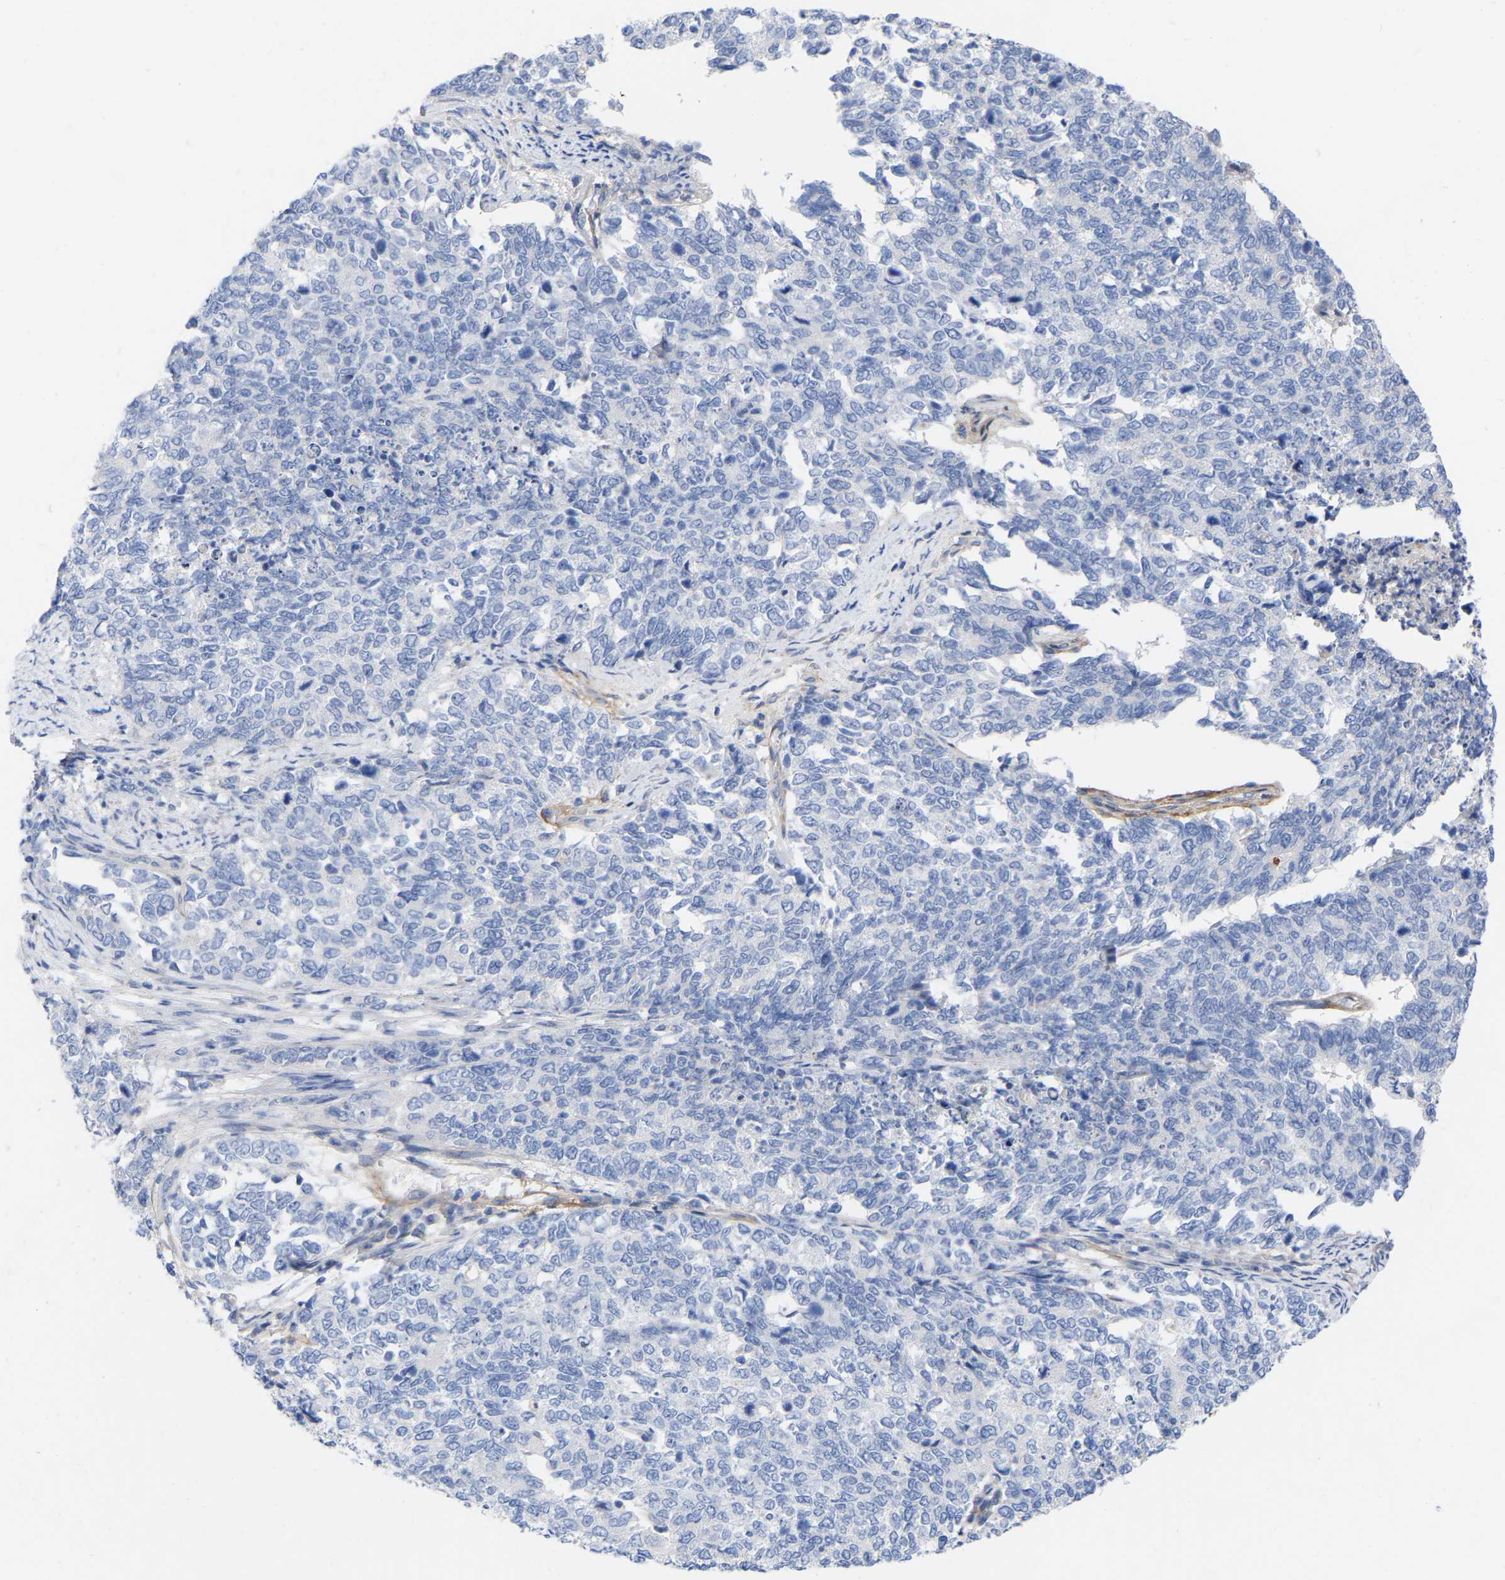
{"staining": {"intensity": "negative", "quantity": "none", "location": "none"}, "tissue": "cervical cancer", "cell_type": "Tumor cells", "image_type": "cancer", "snomed": [{"axis": "morphology", "description": "Squamous cell carcinoma, NOS"}, {"axis": "topography", "description": "Cervix"}], "caption": "This micrograph is of cervical cancer (squamous cell carcinoma) stained with IHC to label a protein in brown with the nuclei are counter-stained blue. There is no staining in tumor cells.", "gene": "HAPLN1", "patient": {"sex": "female", "age": 63}}